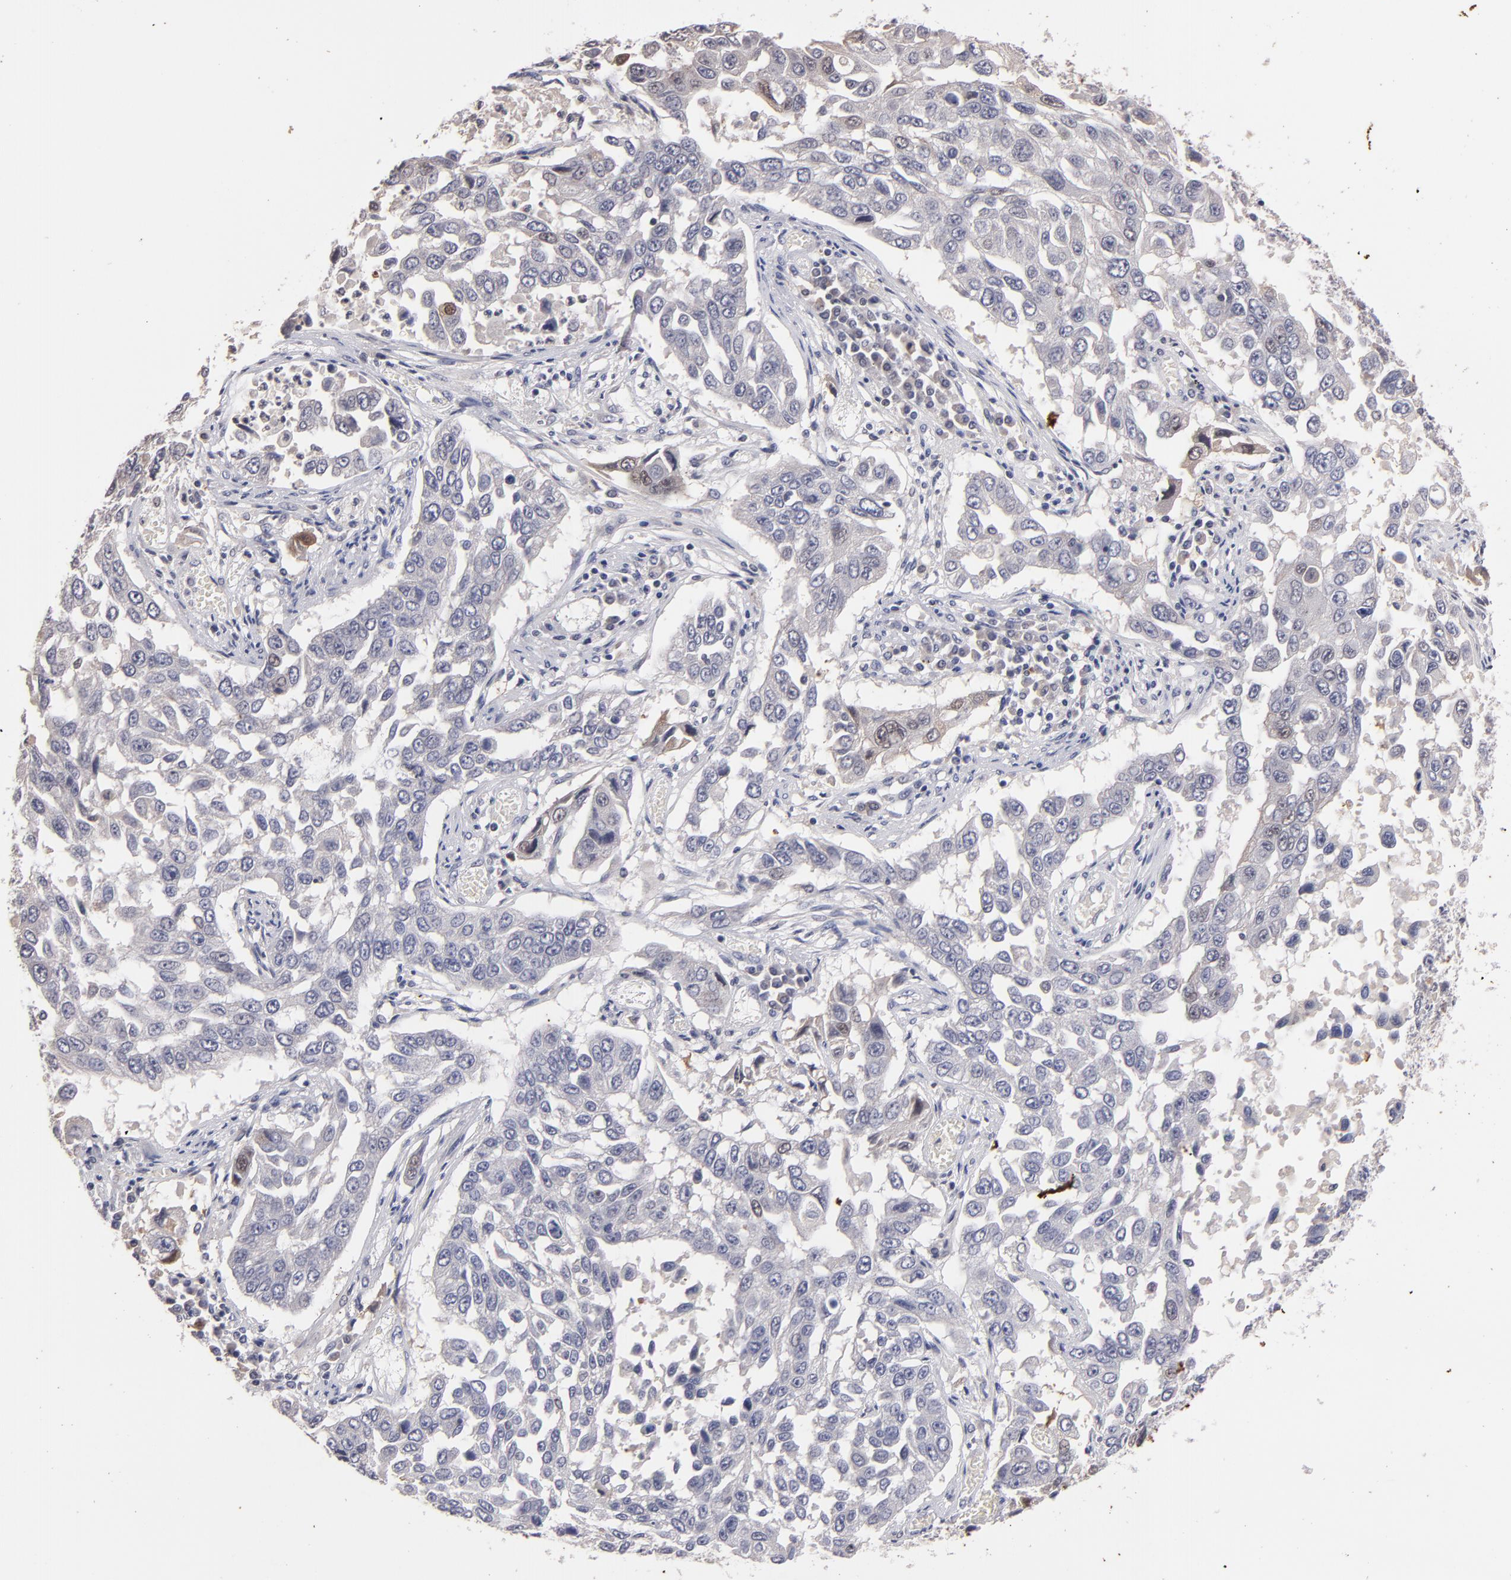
{"staining": {"intensity": "negative", "quantity": "none", "location": "none"}, "tissue": "lung cancer", "cell_type": "Tumor cells", "image_type": "cancer", "snomed": [{"axis": "morphology", "description": "Squamous cell carcinoma, NOS"}, {"axis": "topography", "description": "Lung"}], "caption": "This is a photomicrograph of immunohistochemistry staining of lung squamous cell carcinoma, which shows no expression in tumor cells.", "gene": "S100A1", "patient": {"sex": "male", "age": 71}}